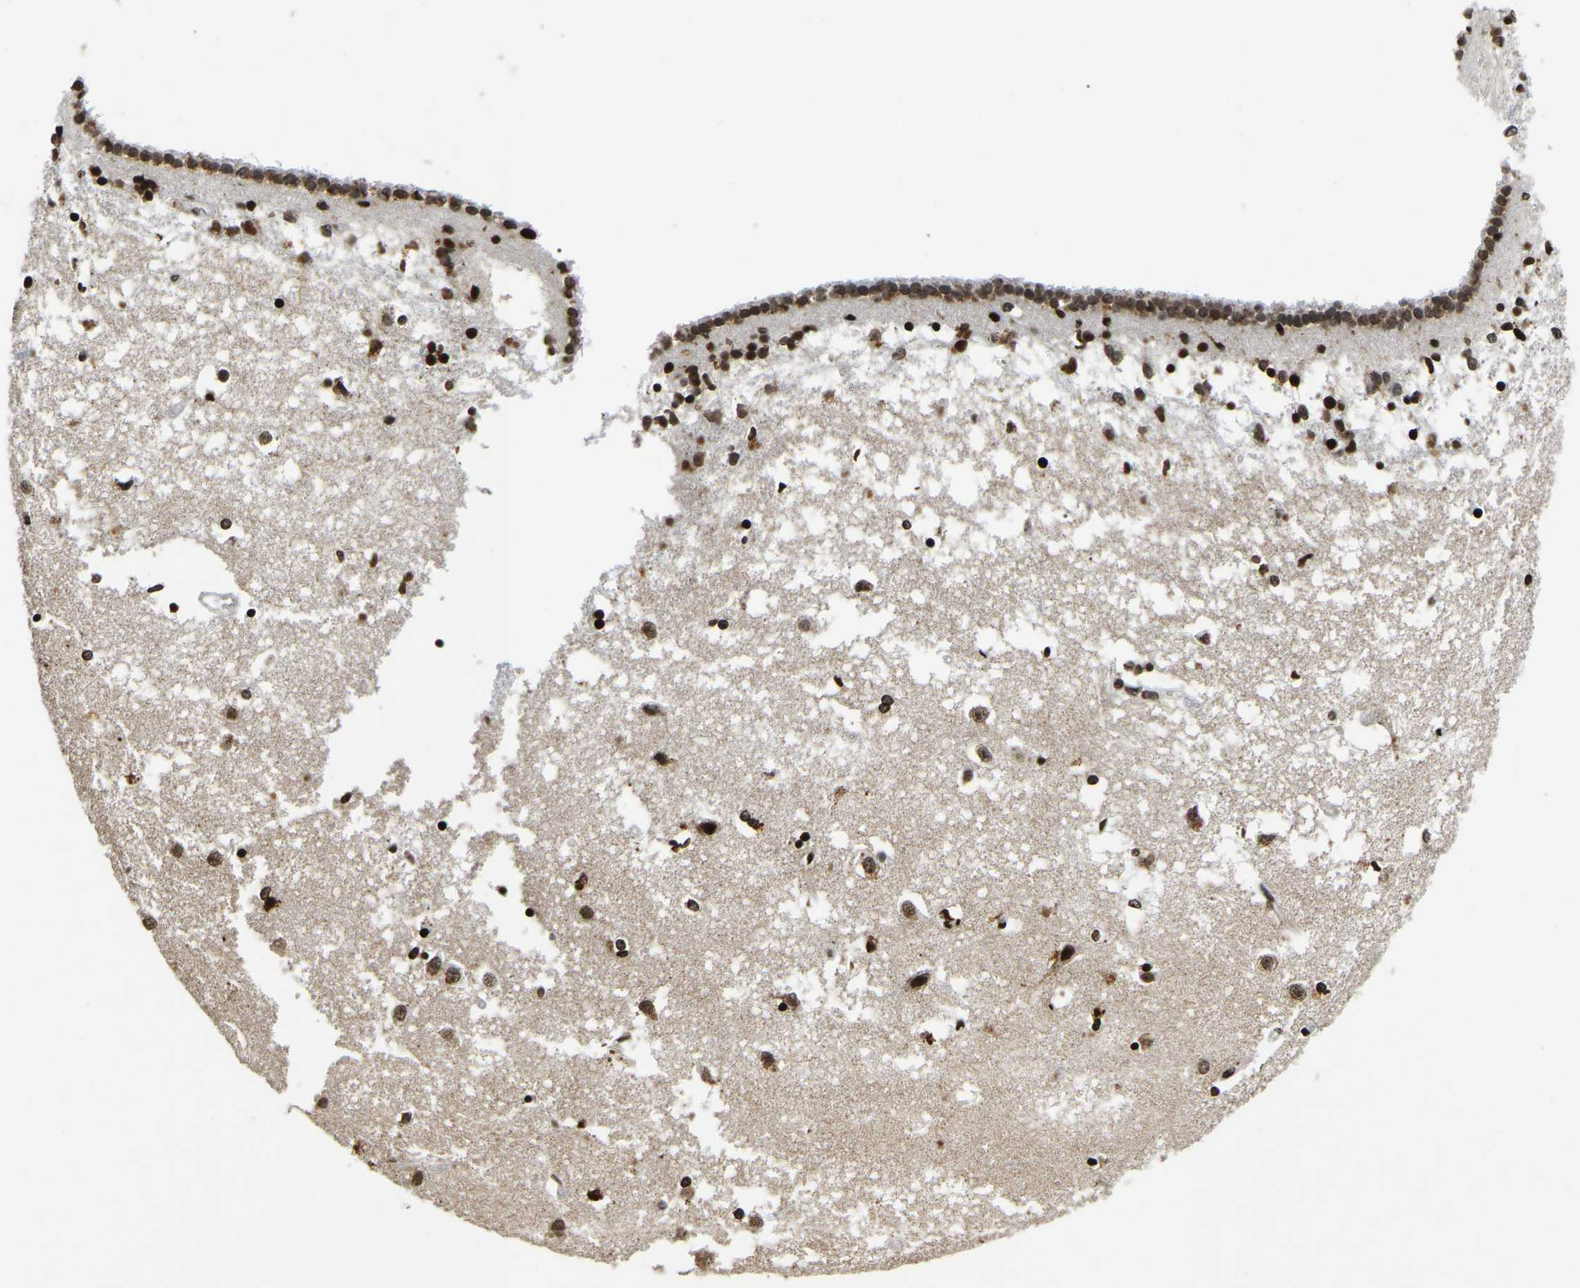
{"staining": {"intensity": "strong", "quantity": "25%-75%", "location": "nuclear"}, "tissue": "caudate", "cell_type": "Glial cells", "image_type": "normal", "snomed": [{"axis": "morphology", "description": "Normal tissue, NOS"}, {"axis": "topography", "description": "Lateral ventricle wall"}], "caption": "This is an image of immunohistochemistry (IHC) staining of benign caudate, which shows strong expression in the nuclear of glial cells.", "gene": "LRRC61", "patient": {"sex": "male", "age": 45}}